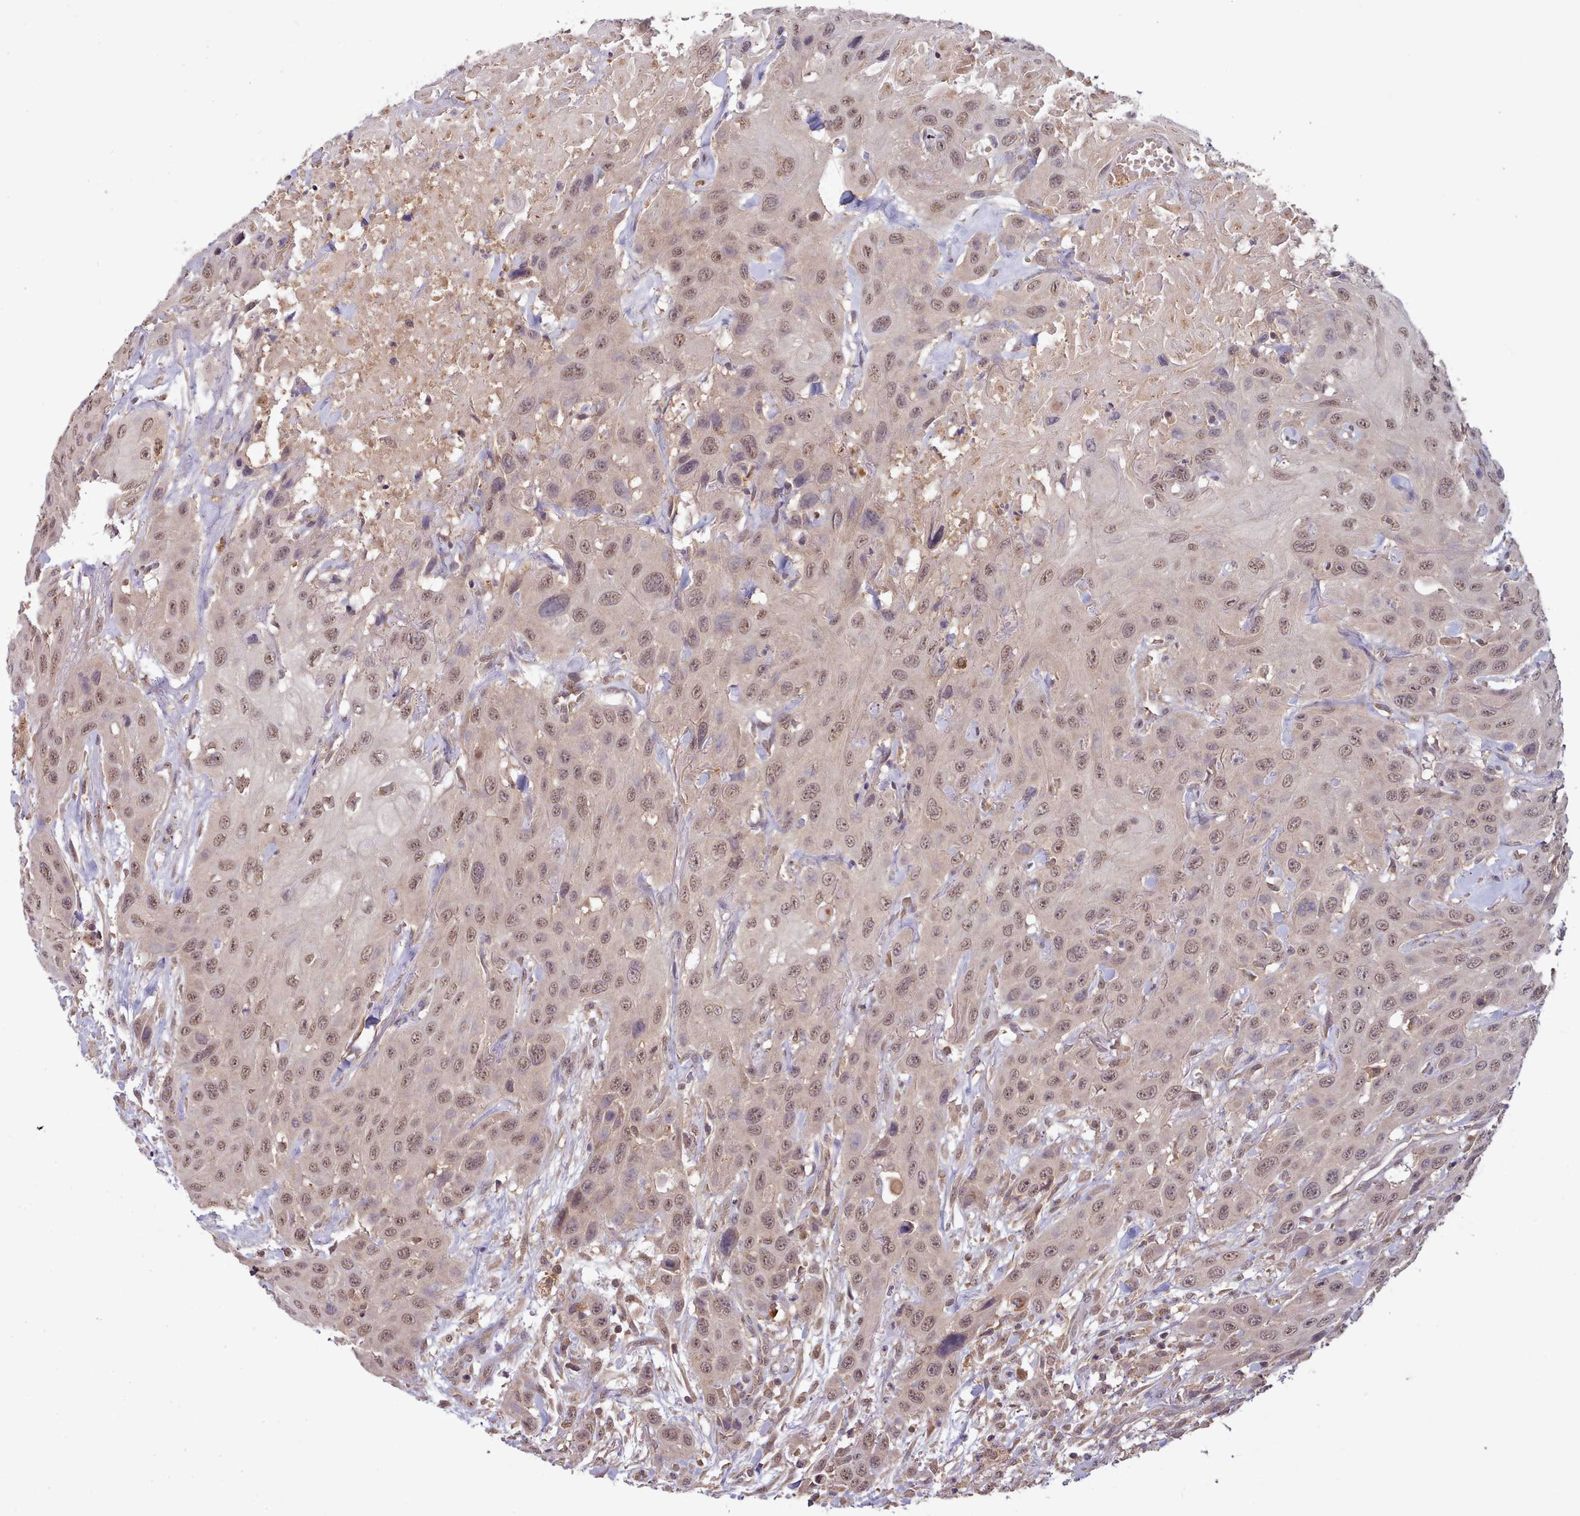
{"staining": {"intensity": "moderate", "quantity": ">75%", "location": "nuclear"}, "tissue": "head and neck cancer", "cell_type": "Tumor cells", "image_type": "cancer", "snomed": [{"axis": "morphology", "description": "Squamous cell carcinoma, NOS"}, {"axis": "topography", "description": "Head-Neck"}], "caption": "Protein expression analysis of human head and neck cancer reveals moderate nuclear expression in about >75% of tumor cells.", "gene": "PIP4P1", "patient": {"sex": "male", "age": 81}}